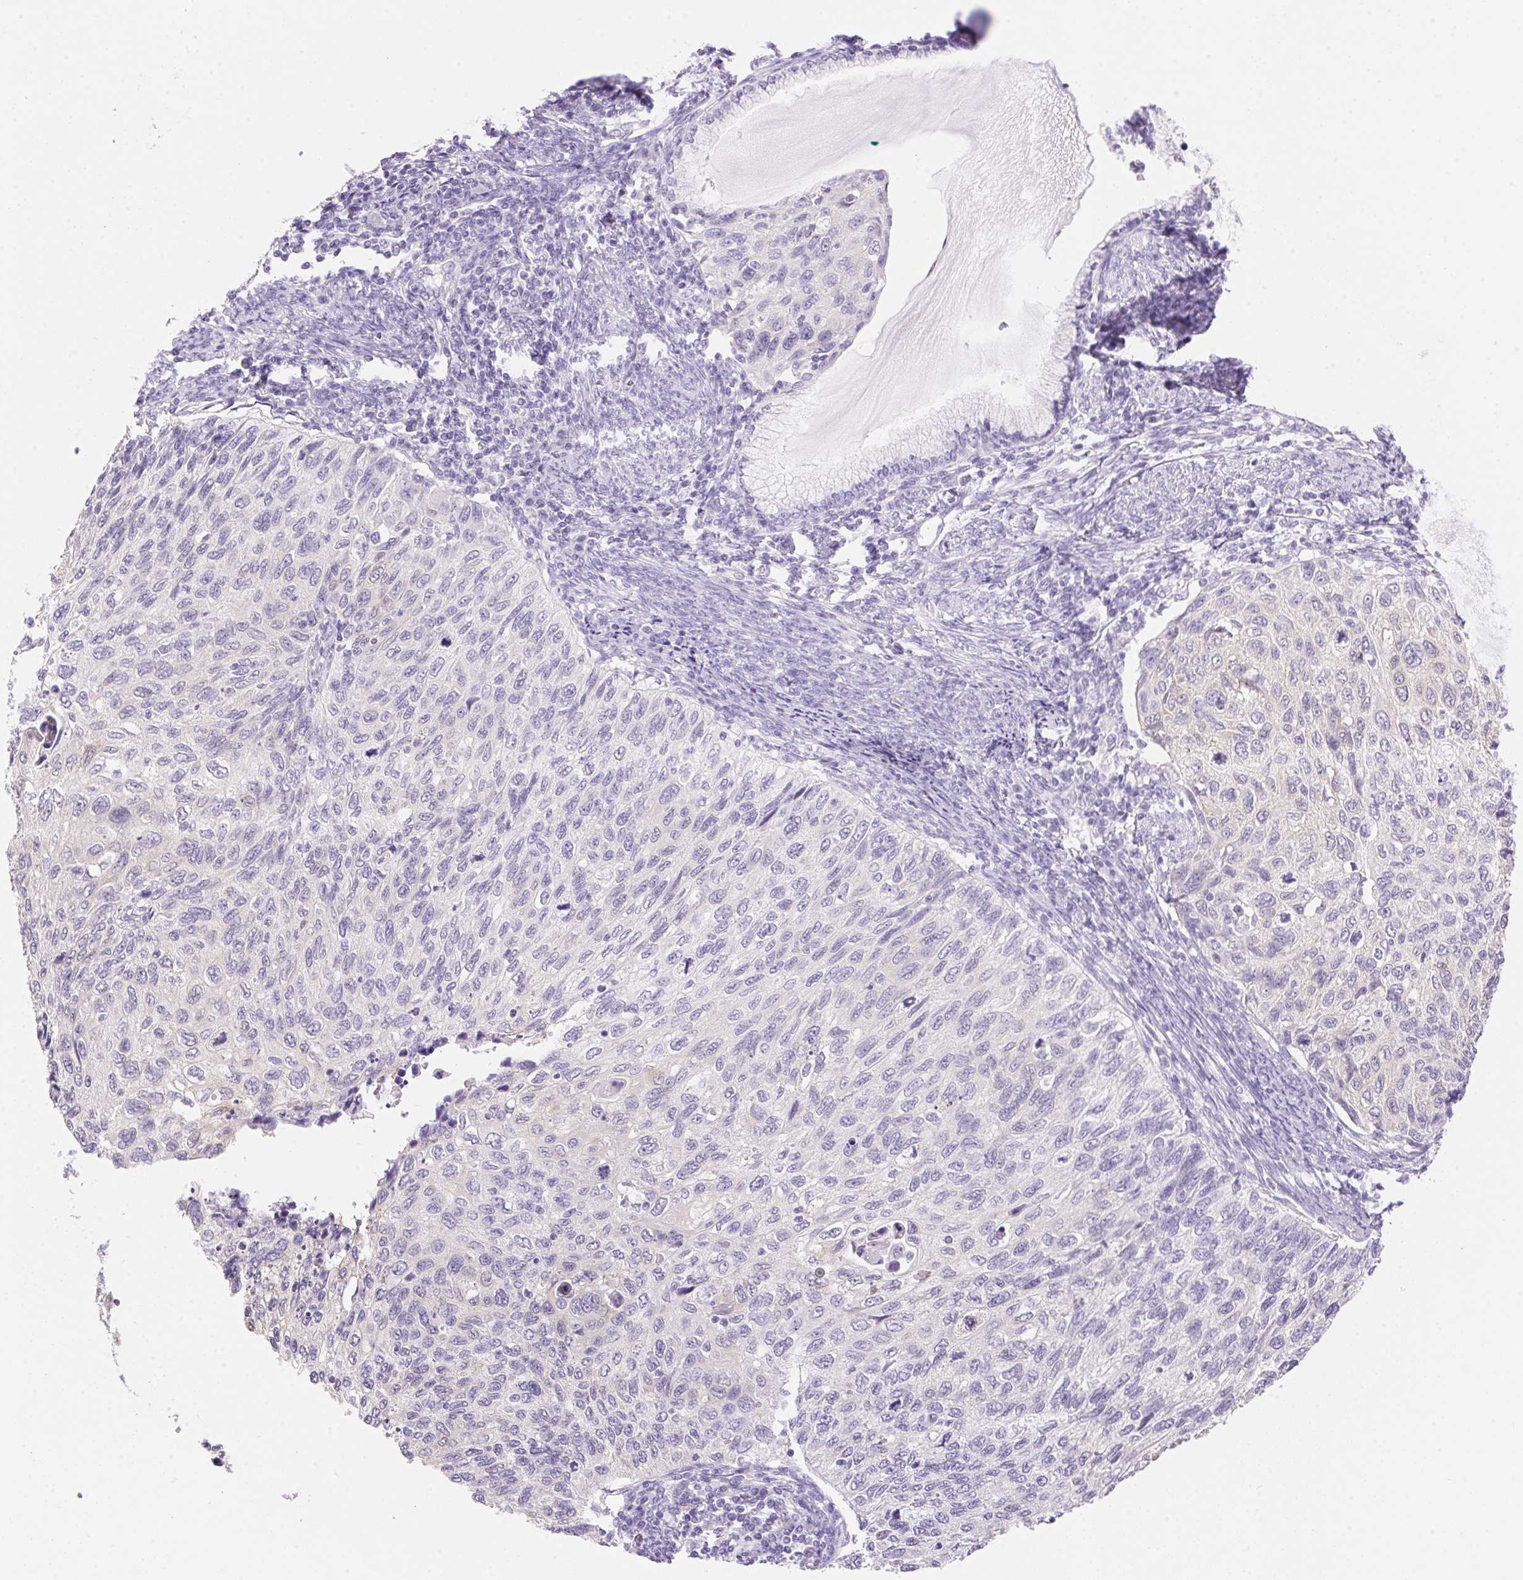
{"staining": {"intensity": "negative", "quantity": "none", "location": "none"}, "tissue": "cervical cancer", "cell_type": "Tumor cells", "image_type": "cancer", "snomed": [{"axis": "morphology", "description": "Squamous cell carcinoma, NOS"}, {"axis": "topography", "description": "Cervix"}], "caption": "Cervical squamous cell carcinoma was stained to show a protein in brown. There is no significant expression in tumor cells.", "gene": "DHCR24", "patient": {"sex": "female", "age": 70}}